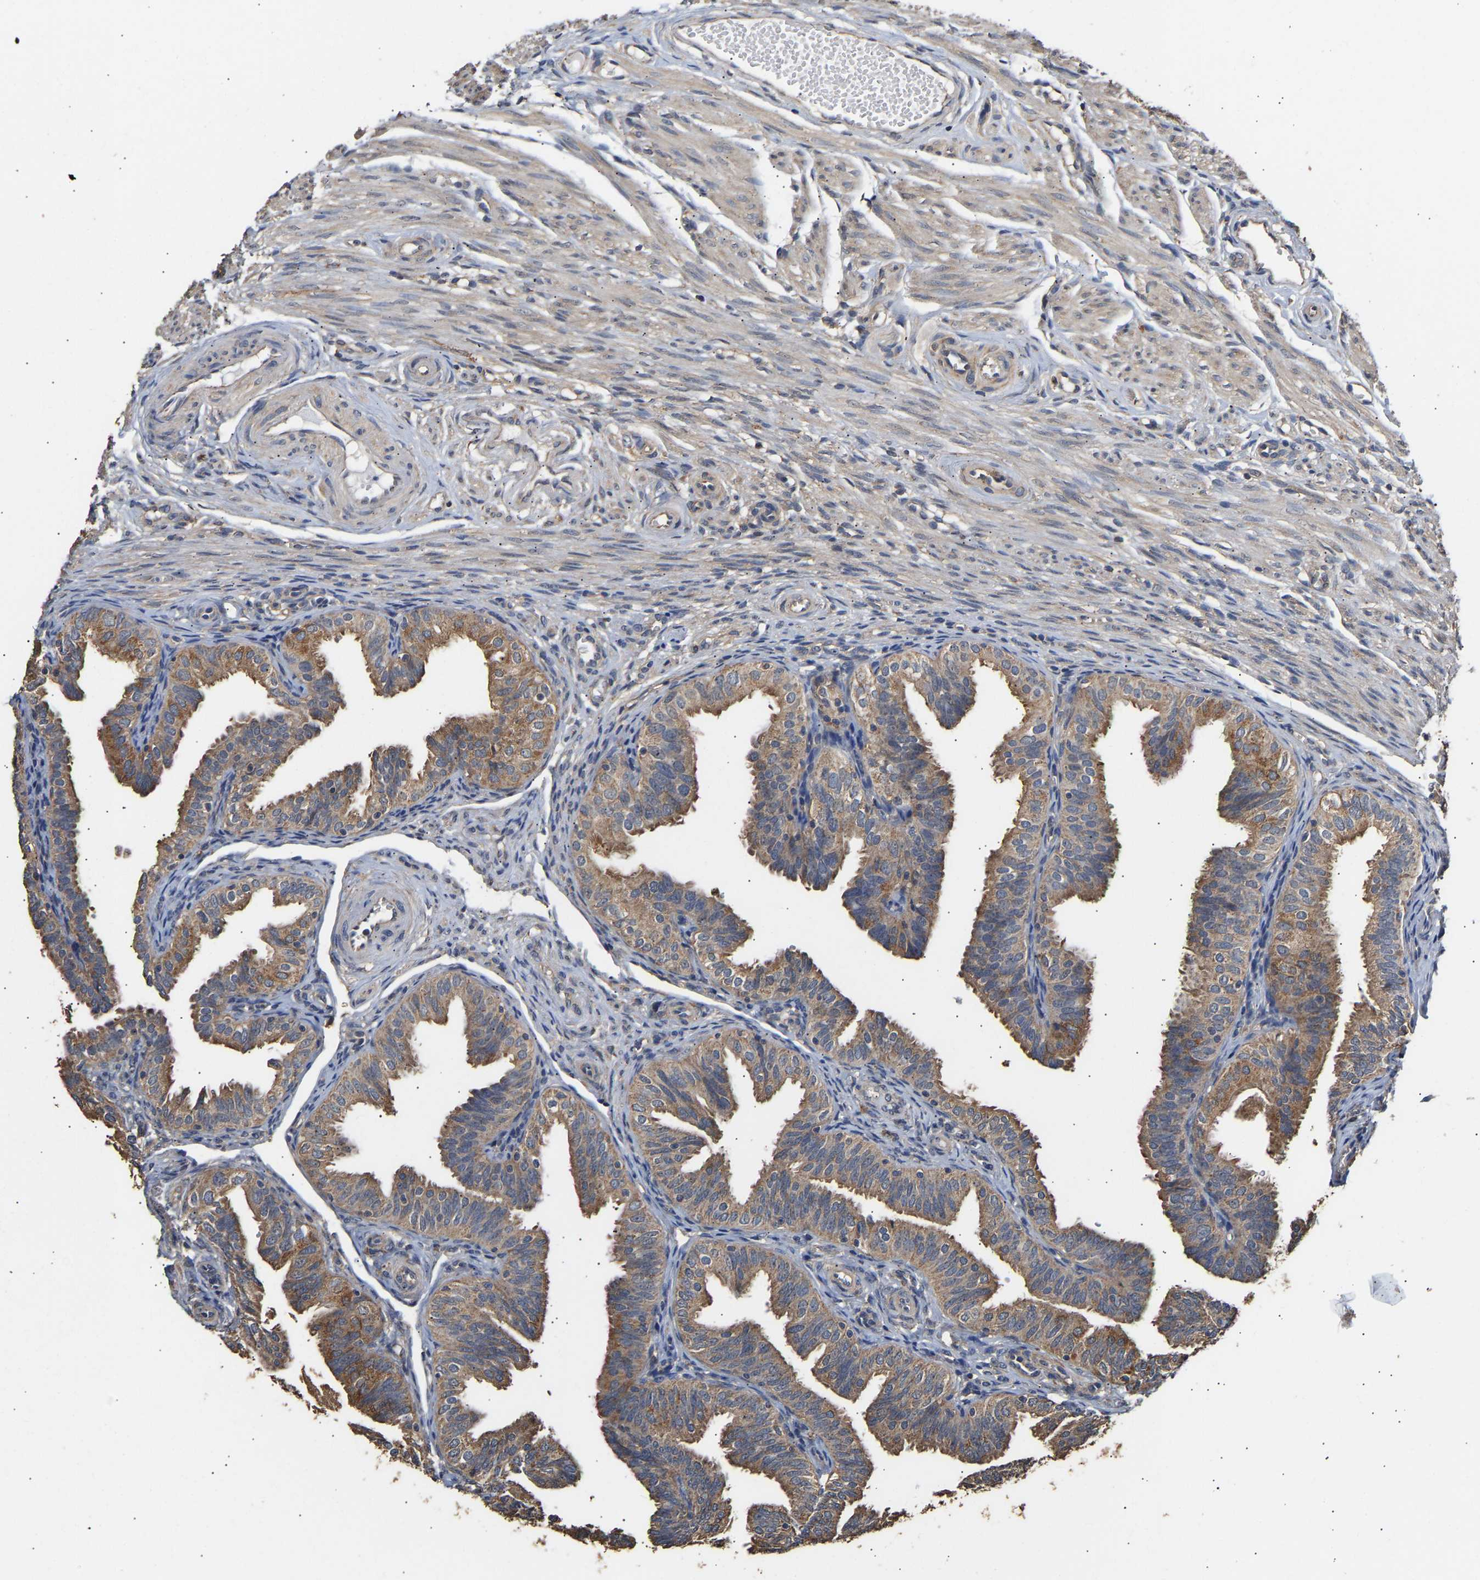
{"staining": {"intensity": "moderate", "quantity": ">75%", "location": "cytoplasmic/membranous"}, "tissue": "fallopian tube", "cell_type": "Glandular cells", "image_type": "normal", "snomed": [{"axis": "morphology", "description": "Normal tissue, NOS"}, {"axis": "topography", "description": "Fallopian tube"}], "caption": "Benign fallopian tube demonstrates moderate cytoplasmic/membranous staining in about >75% of glandular cells, visualized by immunohistochemistry. The staining was performed using DAB (3,3'-diaminobenzidine) to visualize the protein expression in brown, while the nuclei were stained in blue with hematoxylin (Magnification: 20x).", "gene": "ZNF26", "patient": {"sex": "female", "age": 35}}